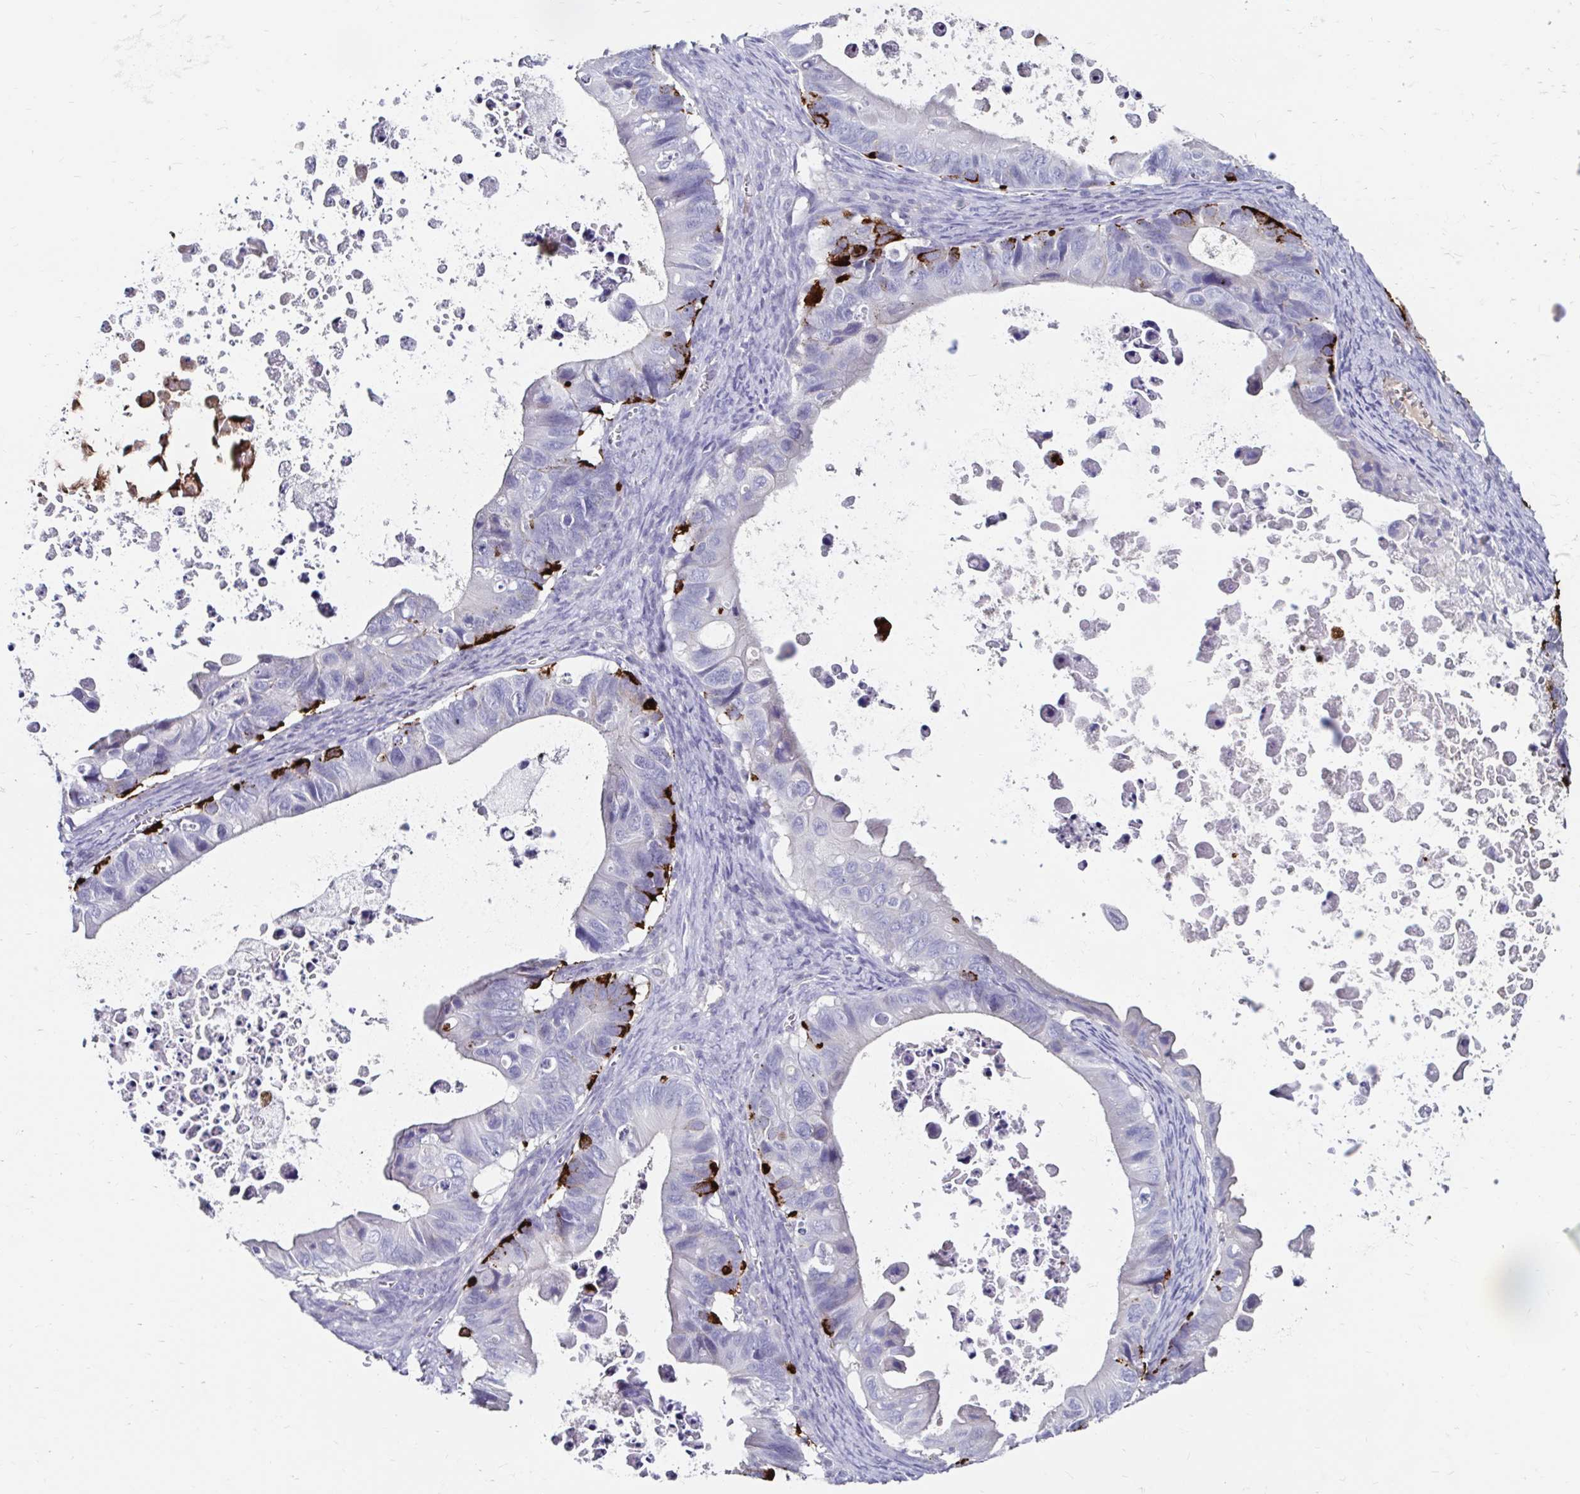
{"staining": {"intensity": "strong", "quantity": "<25%", "location": "cytoplasmic/membranous"}, "tissue": "ovarian cancer", "cell_type": "Tumor cells", "image_type": "cancer", "snomed": [{"axis": "morphology", "description": "Cystadenocarcinoma, mucinous, NOS"}, {"axis": "topography", "description": "Ovary"}], "caption": "DAB immunohistochemical staining of ovarian mucinous cystadenocarcinoma displays strong cytoplasmic/membranous protein expression in about <25% of tumor cells.", "gene": "SCG3", "patient": {"sex": "female", "age": 64}}